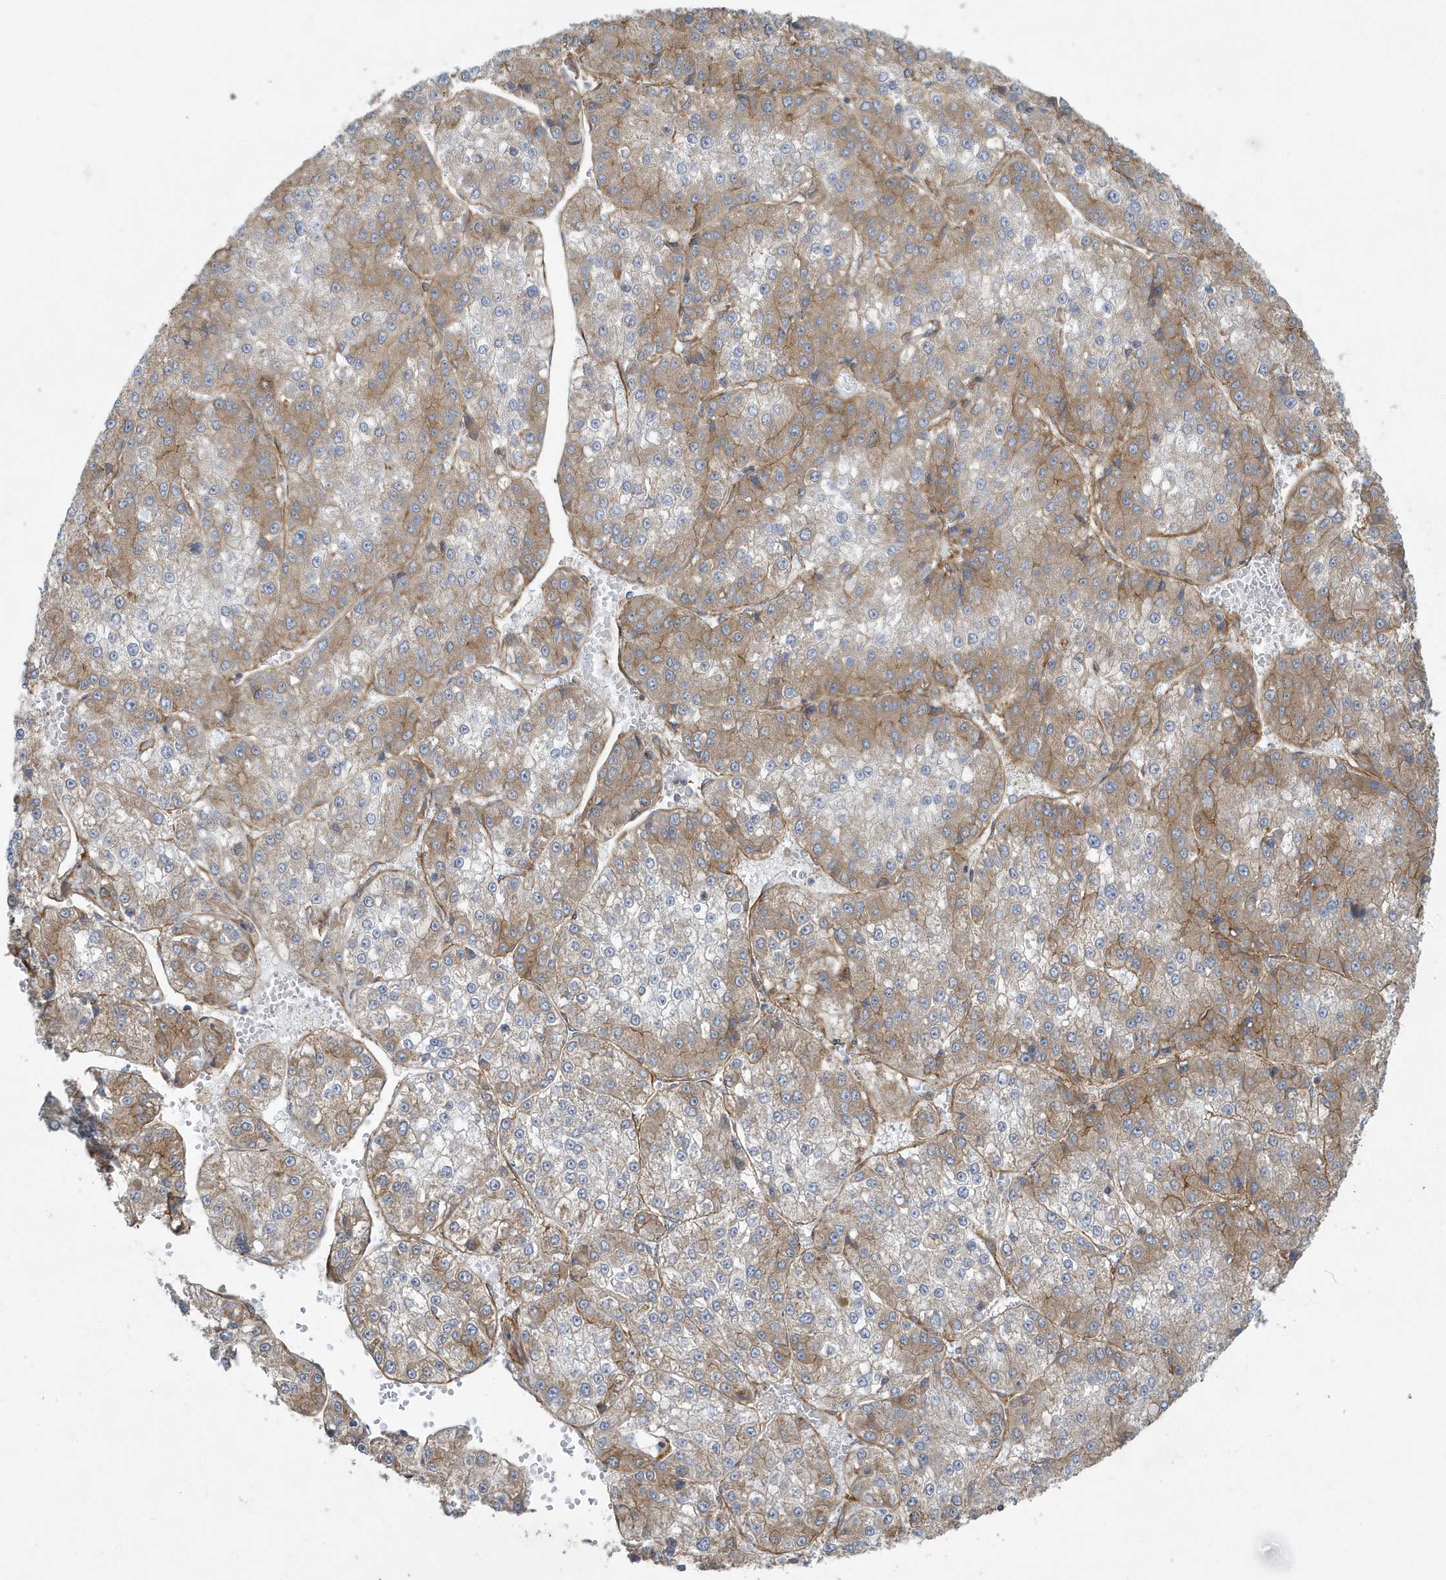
{"staining": {"intensity": "moderate", "quantity": "25%-75%", "location": "cytoplasmic/membranous"}, "tissue": "liver cancer", "cell_type": "Tumor cells", "image_type": "cancer", "snomed": [{"axis": "morphology", "description": "Carcinoma, Hepatocellular, NOS"}, {"axis": "topography", "description": "Liver"}], "caption": "A photomicrograph of human liver cancer stained for a protein displays moderate cytoplasmic/membranous brown staining in tumor cells. (IHC, brightfield microscopy, high magnification).", "gene": "ATP23", "patient": {"sex": "female", "age": 73}}